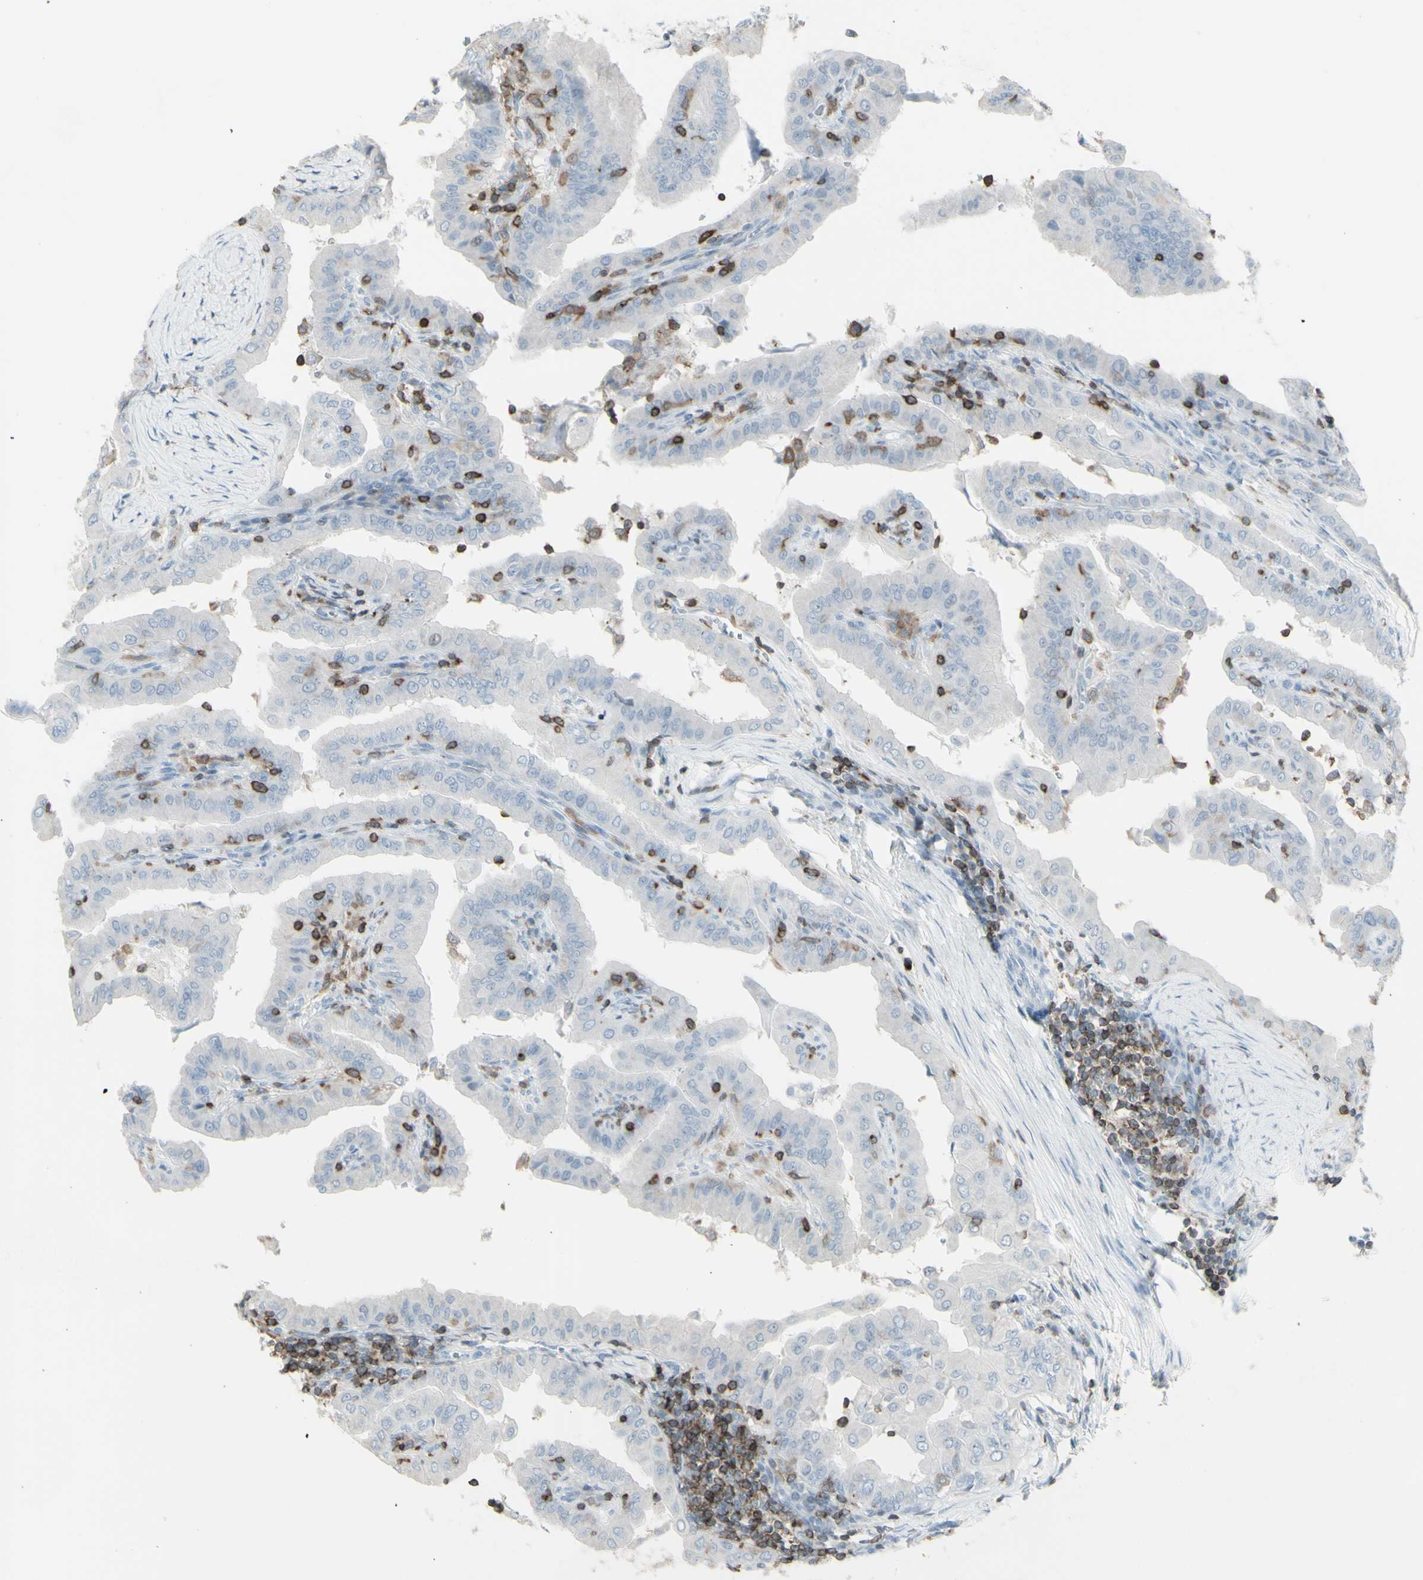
{"staining": {"intensity": "negative", "quantity": "none", "location": "none"}, "tissue": "thyroid cancer", "cell_type": "Tumor cells", "image_type": "cancer", "snomed": [{"axis": "morphology", "description": "Papillary adenocarcinoma, NOS"}, {"axis": "topography", "description": "Thyroid gland"}], "caption": "DAB immunohistochemical staining of human thyroid papillary adenocarcinoma reveals no significant positivity in tumor cells. (DAB (3,3'-diaminobenzidine) immunohistochemistry (IHC) visualized using brightfield microscopy, high magnification).", "gene": "NRG1", "patient": {"sex": "male", "age": 33}}